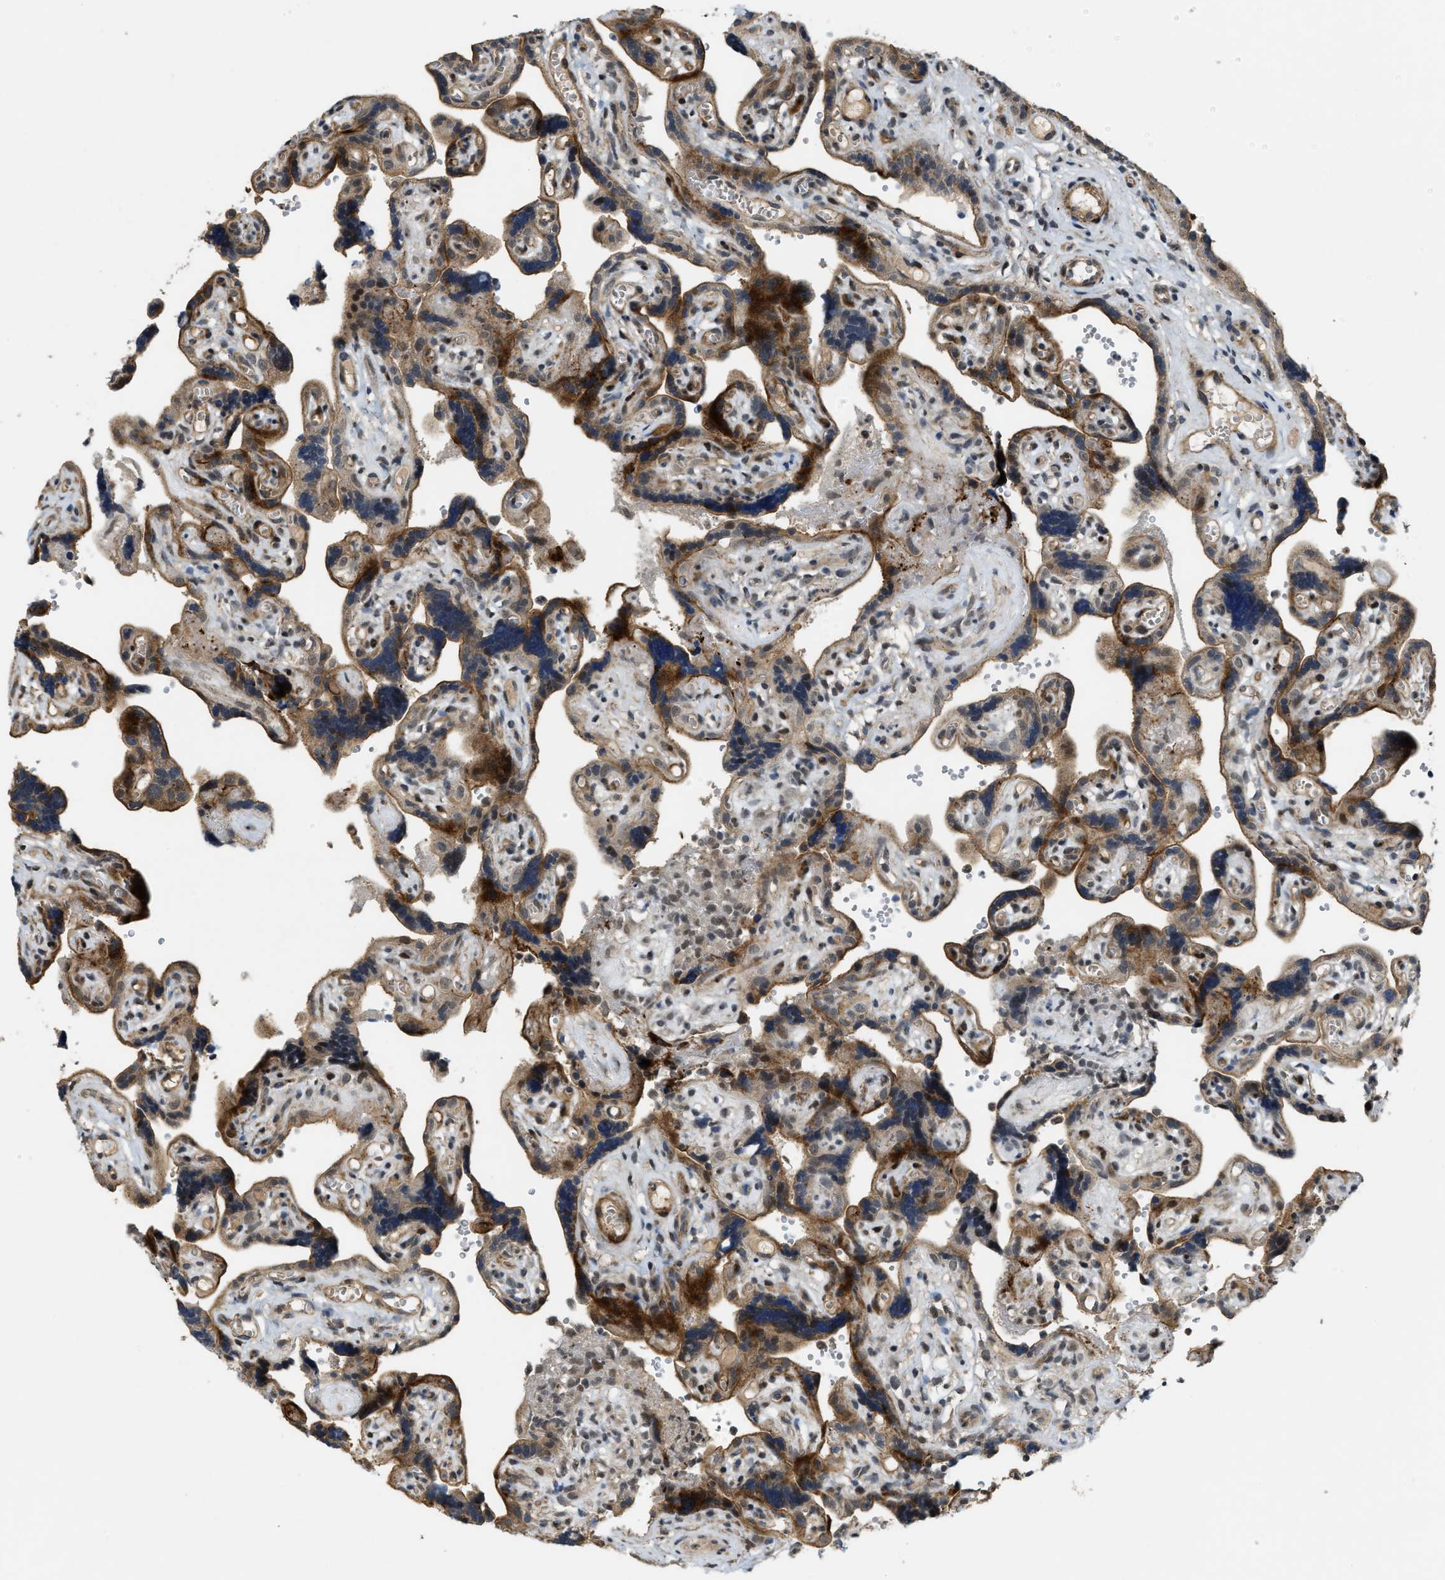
{"staining": {"intensity": "moderate", "quantity": ">75%", "location": "cytoplasmic/membranous,nuclear"}, "tissue": "placenta", "cell_type": "Decidual cells", "image_type": "normal", "snomed": [{"axis": "morphology", "description": "Normal tissue, NOS"}, {"axis": "topography", "description": "Placenta"}], "caption": "Benign placenta displays moderate cytoplasmic/membranous,nuclear staining in about >75% of decidual cells, visualized by immunohistochemistry. (DAB IHC, brown staining for protein, blue staining for nuclei).", "gene": "DPF2", "patient": {"sex": "female", "age": 30}}